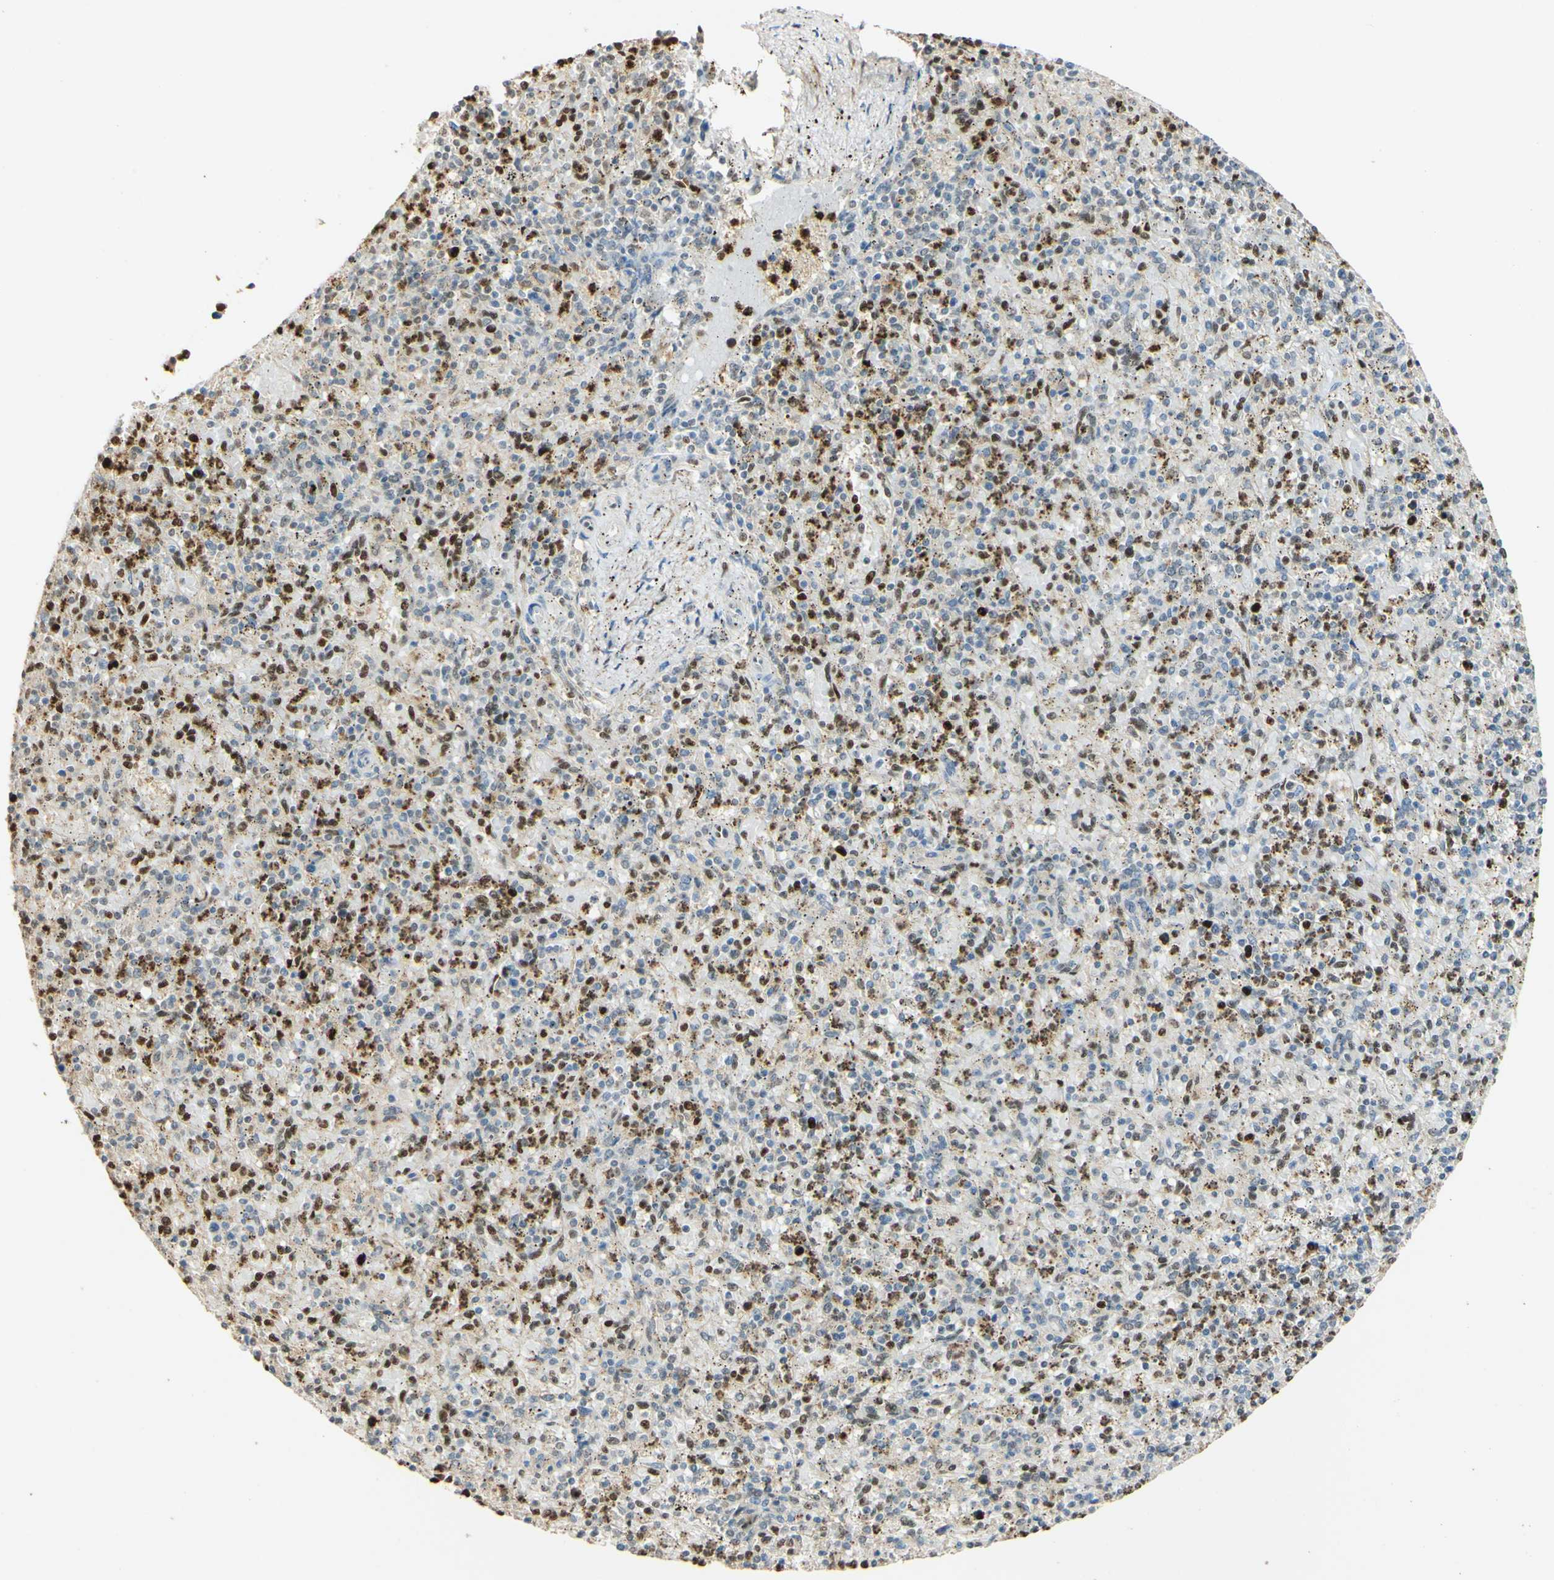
{"staining": {"intensity": "strong", "quantity": ">75%", "location": "nuclear"}, "tissue": "spleen", "cell_type": "Cells in red pulp", "image_type": "normal", "snomed": [{"axis": "morphology", "description": "Normal tissue, NOS"}, {"axis": "topography", "description": "Spleen"}], "caption": "IHC of normal spleen exhibits high levels of strong nuclear positivity in about >75% of cells in red pulp. Nuclei are stained in blue.", "gene": "MAP3K4", "patient": {"sex": "male", "age": 72}}